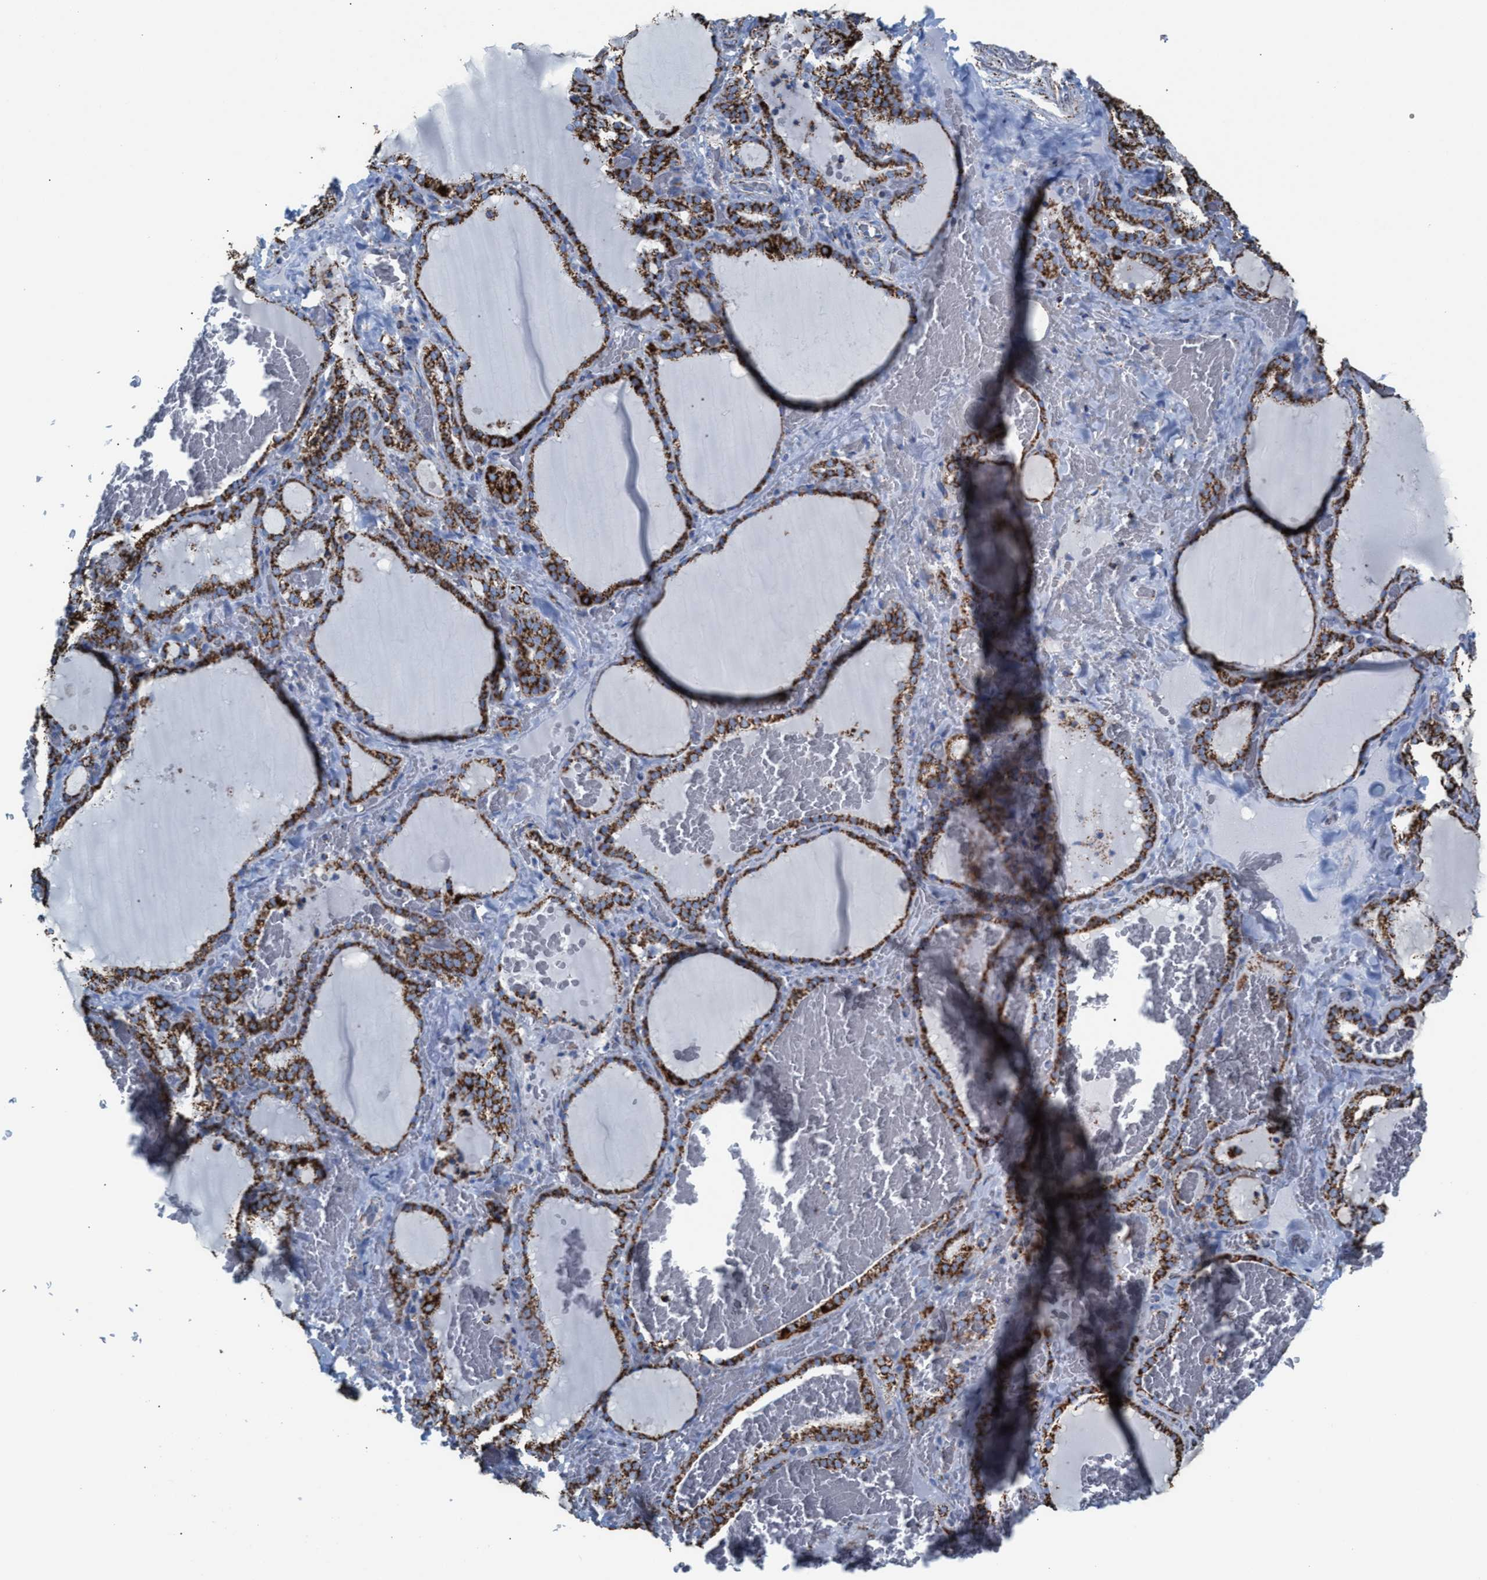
{"staining": {"intensity": "moderate", "quantity": ">75%", "location": "cytoplasmic/membranous"}, "tissue": "thyroid gland", "cell_type": "Glandular cells", "image_type": "normal", "snomed": [{"axis": "morphology", "description": "Normal tissue, NOS"}, {"axis": "topography", "description": "Thyroid gland"}], "caption": "A micrograph of thyroid gland stained for a protein exhibits moderate cytoplasmic/membranous brown staining in glandular cells. The staining was performed using DAB, with brown indicating positive protein expression. Nuclei are stained blue with hematoxylin.", "gene": "ECHS1", "patient": {"sex": "female", "age": 22}}